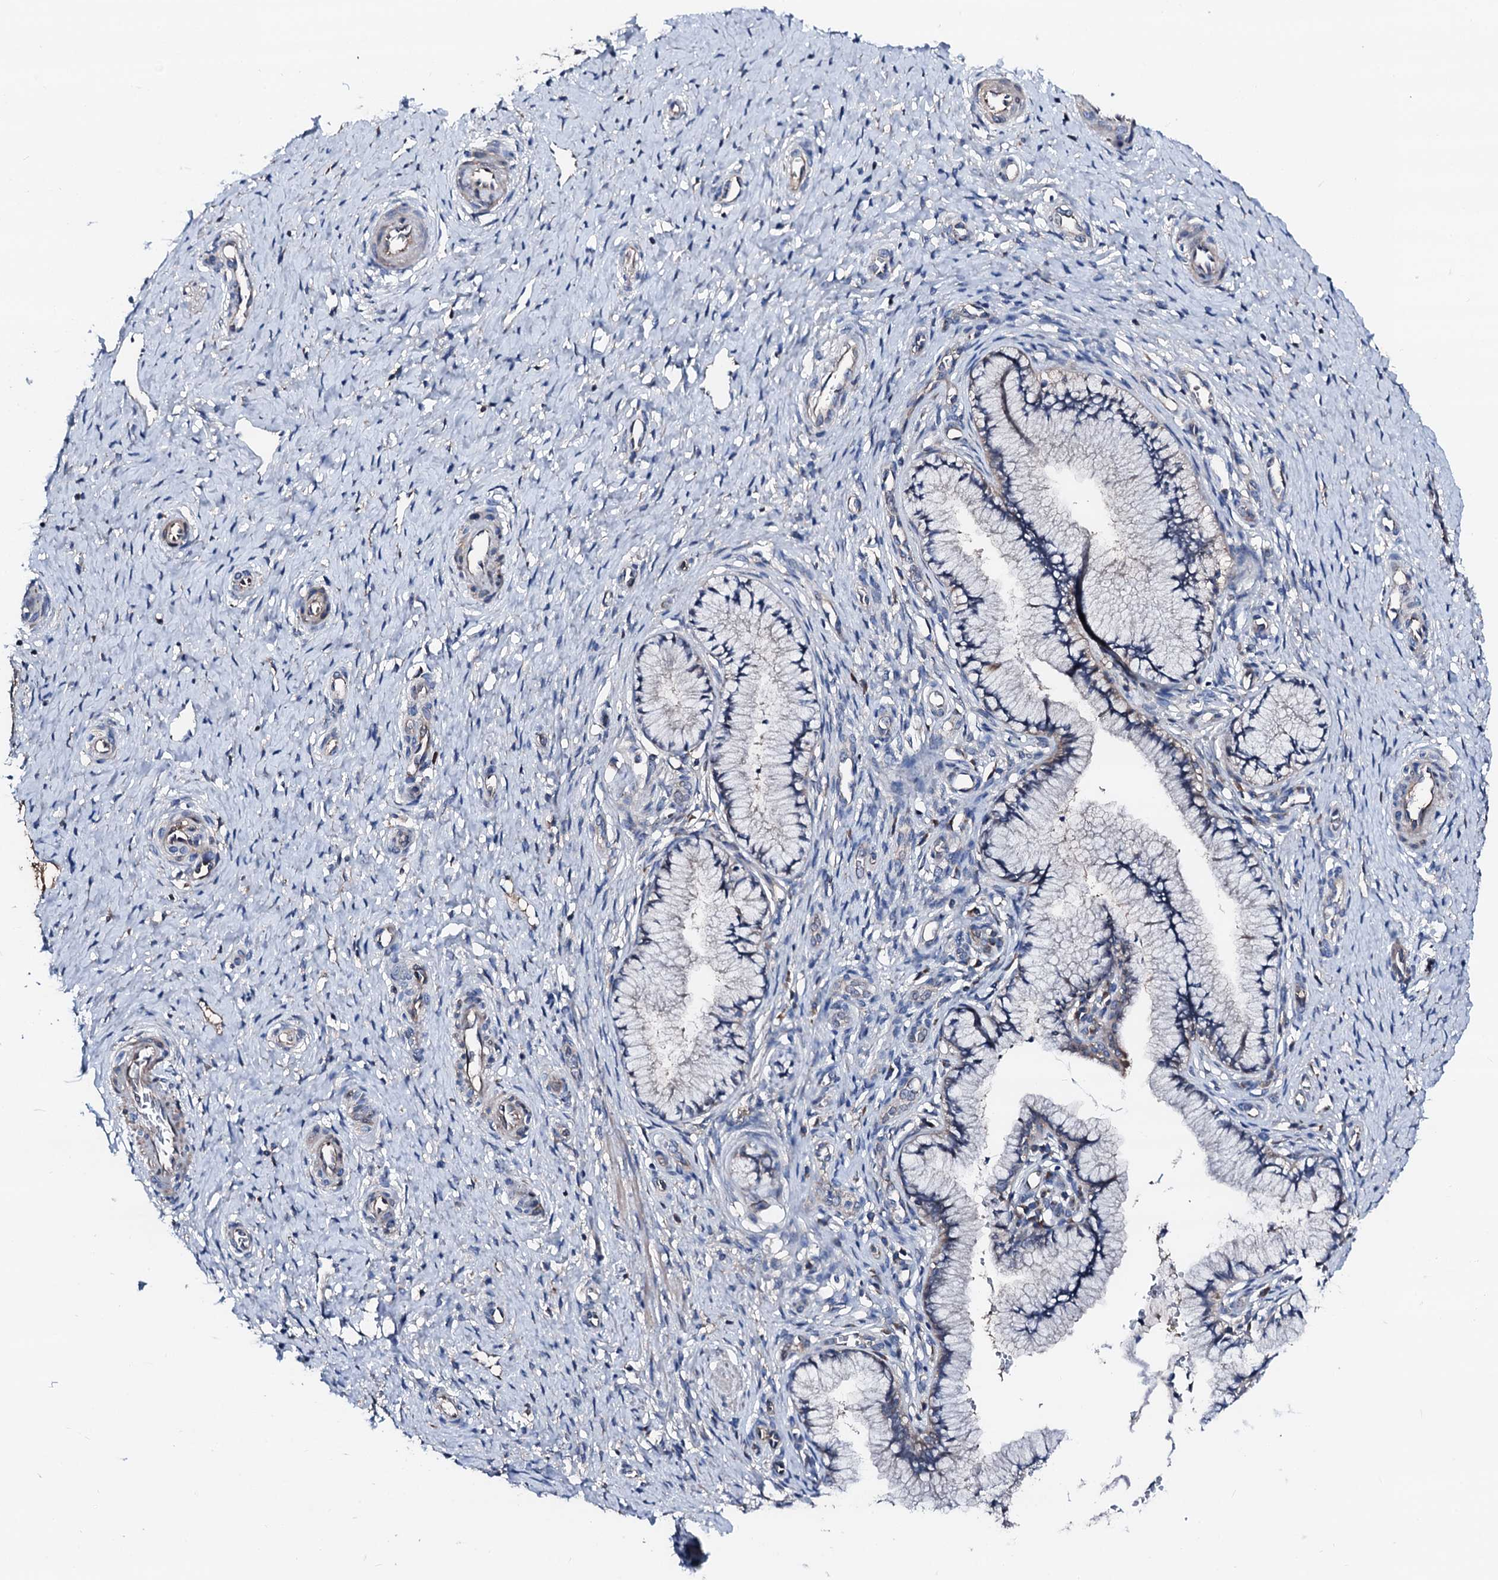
{"staining": {"intensity": "weak", "quantity": "<25%", "location": "cytoplasmic/membranous"}, "tissue": "cervix", "cell_type": "Glandular cells", "image_type": "normal", "snomed": [{"axis": "morphology", "description": "Normal tissue, NOS"}, {"axis": "topography", "description": "Cervix"}], "caption": "This is an immunohistochemistry histopathology image of benign cervix. There is no expression in glandular cells.", "gene": "TRAFD1", "patient": {"sex": "female", "age": 36}}